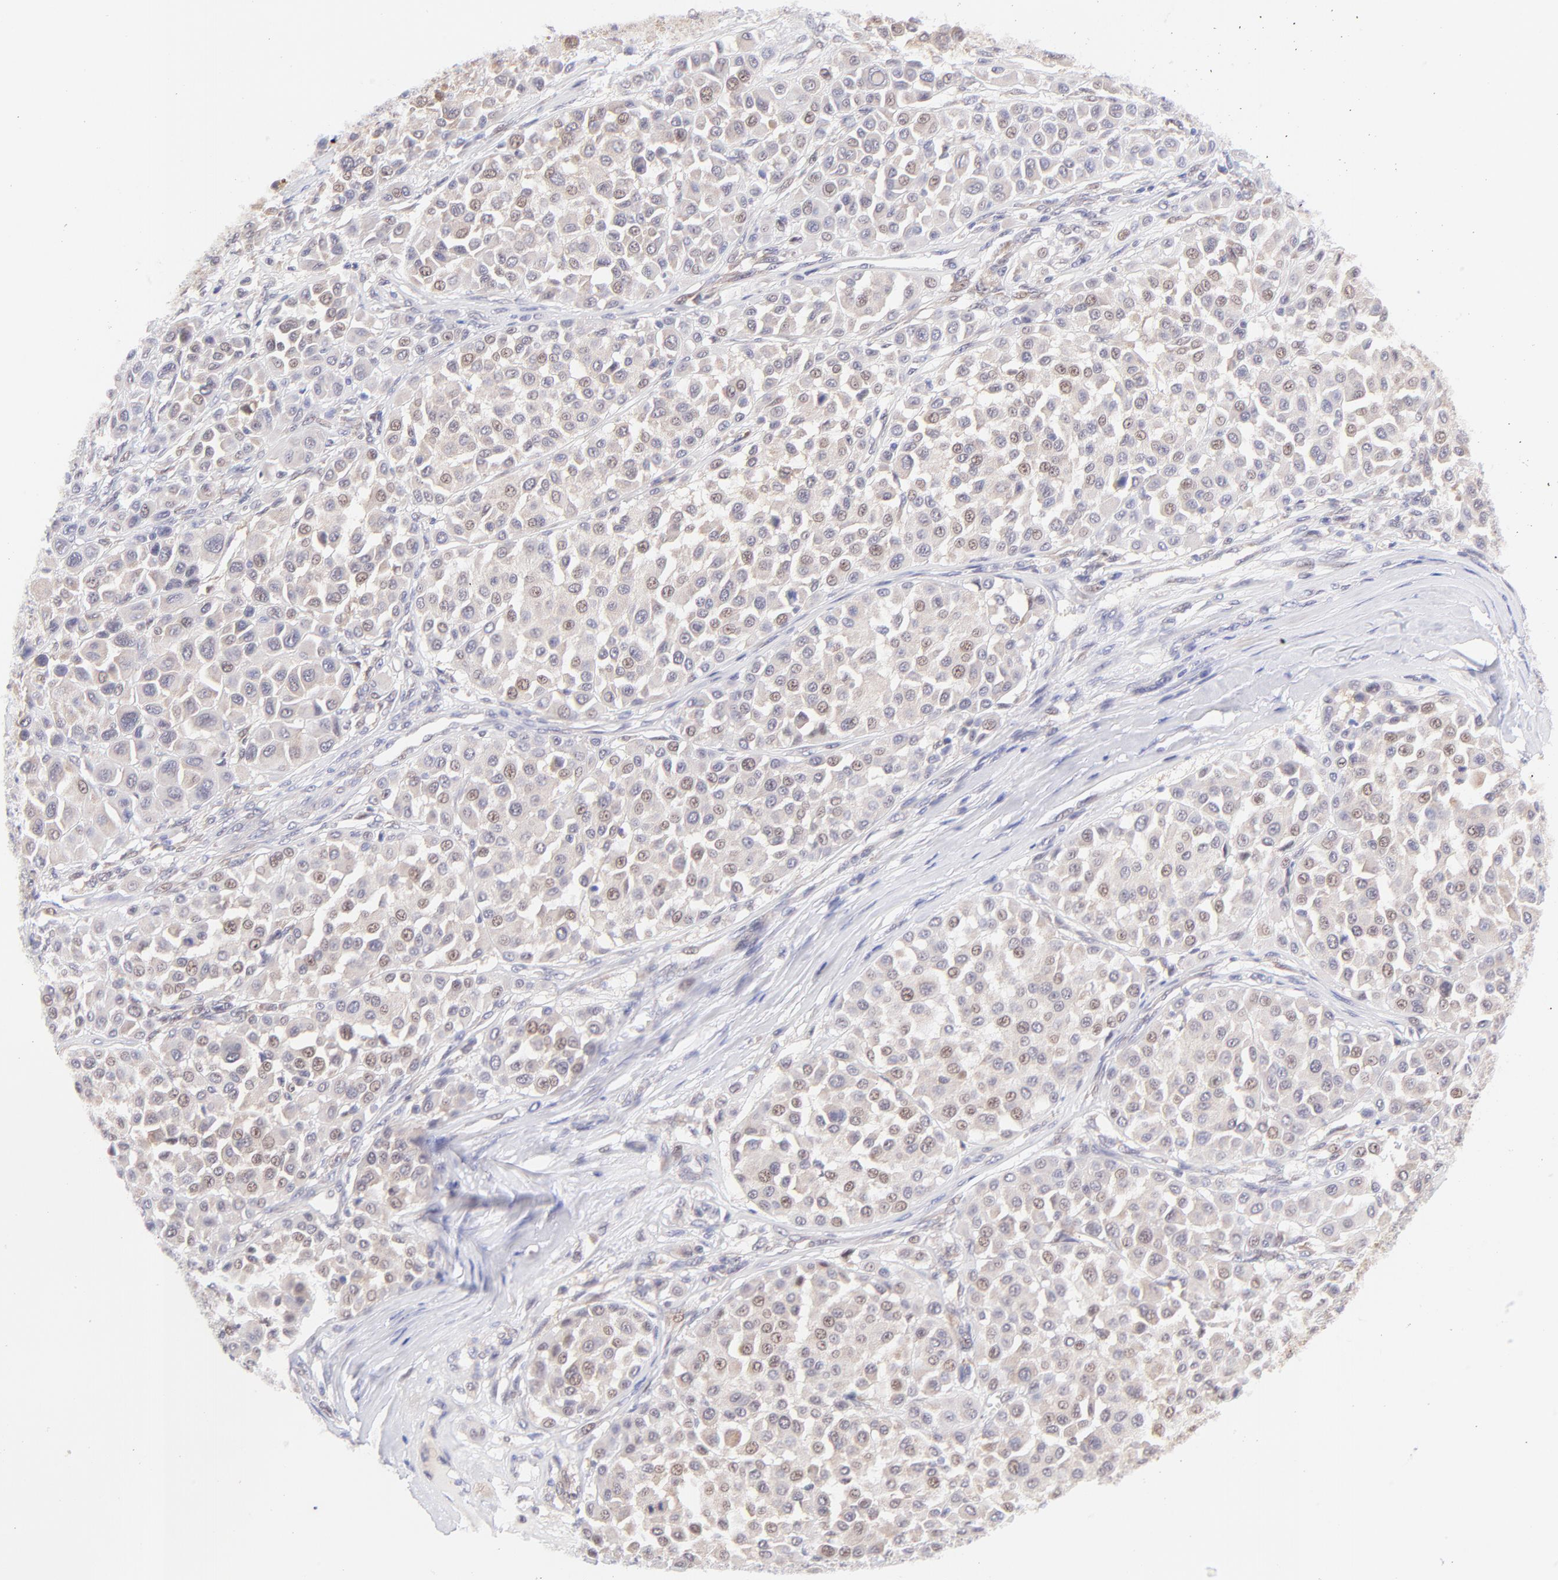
{"staining": {"intensity": "weak", "quantity": "25%-75%", "location": "nuclear"}, "tissue": "melanoma", "cell_type": "Tumor cells", "image_type": "cancer", "snomed": [{"axis": "morphology", "description": "Malignant melanoma, Metastatic site"}, {"axis": "topography", "description": "Soft tissue"}], "caption": "Melanoma stained for a protein shows weak nuclear positivity in tumor cells.", "gene": "PBDC1", "patient": {"sex": "male", "age": 41}}